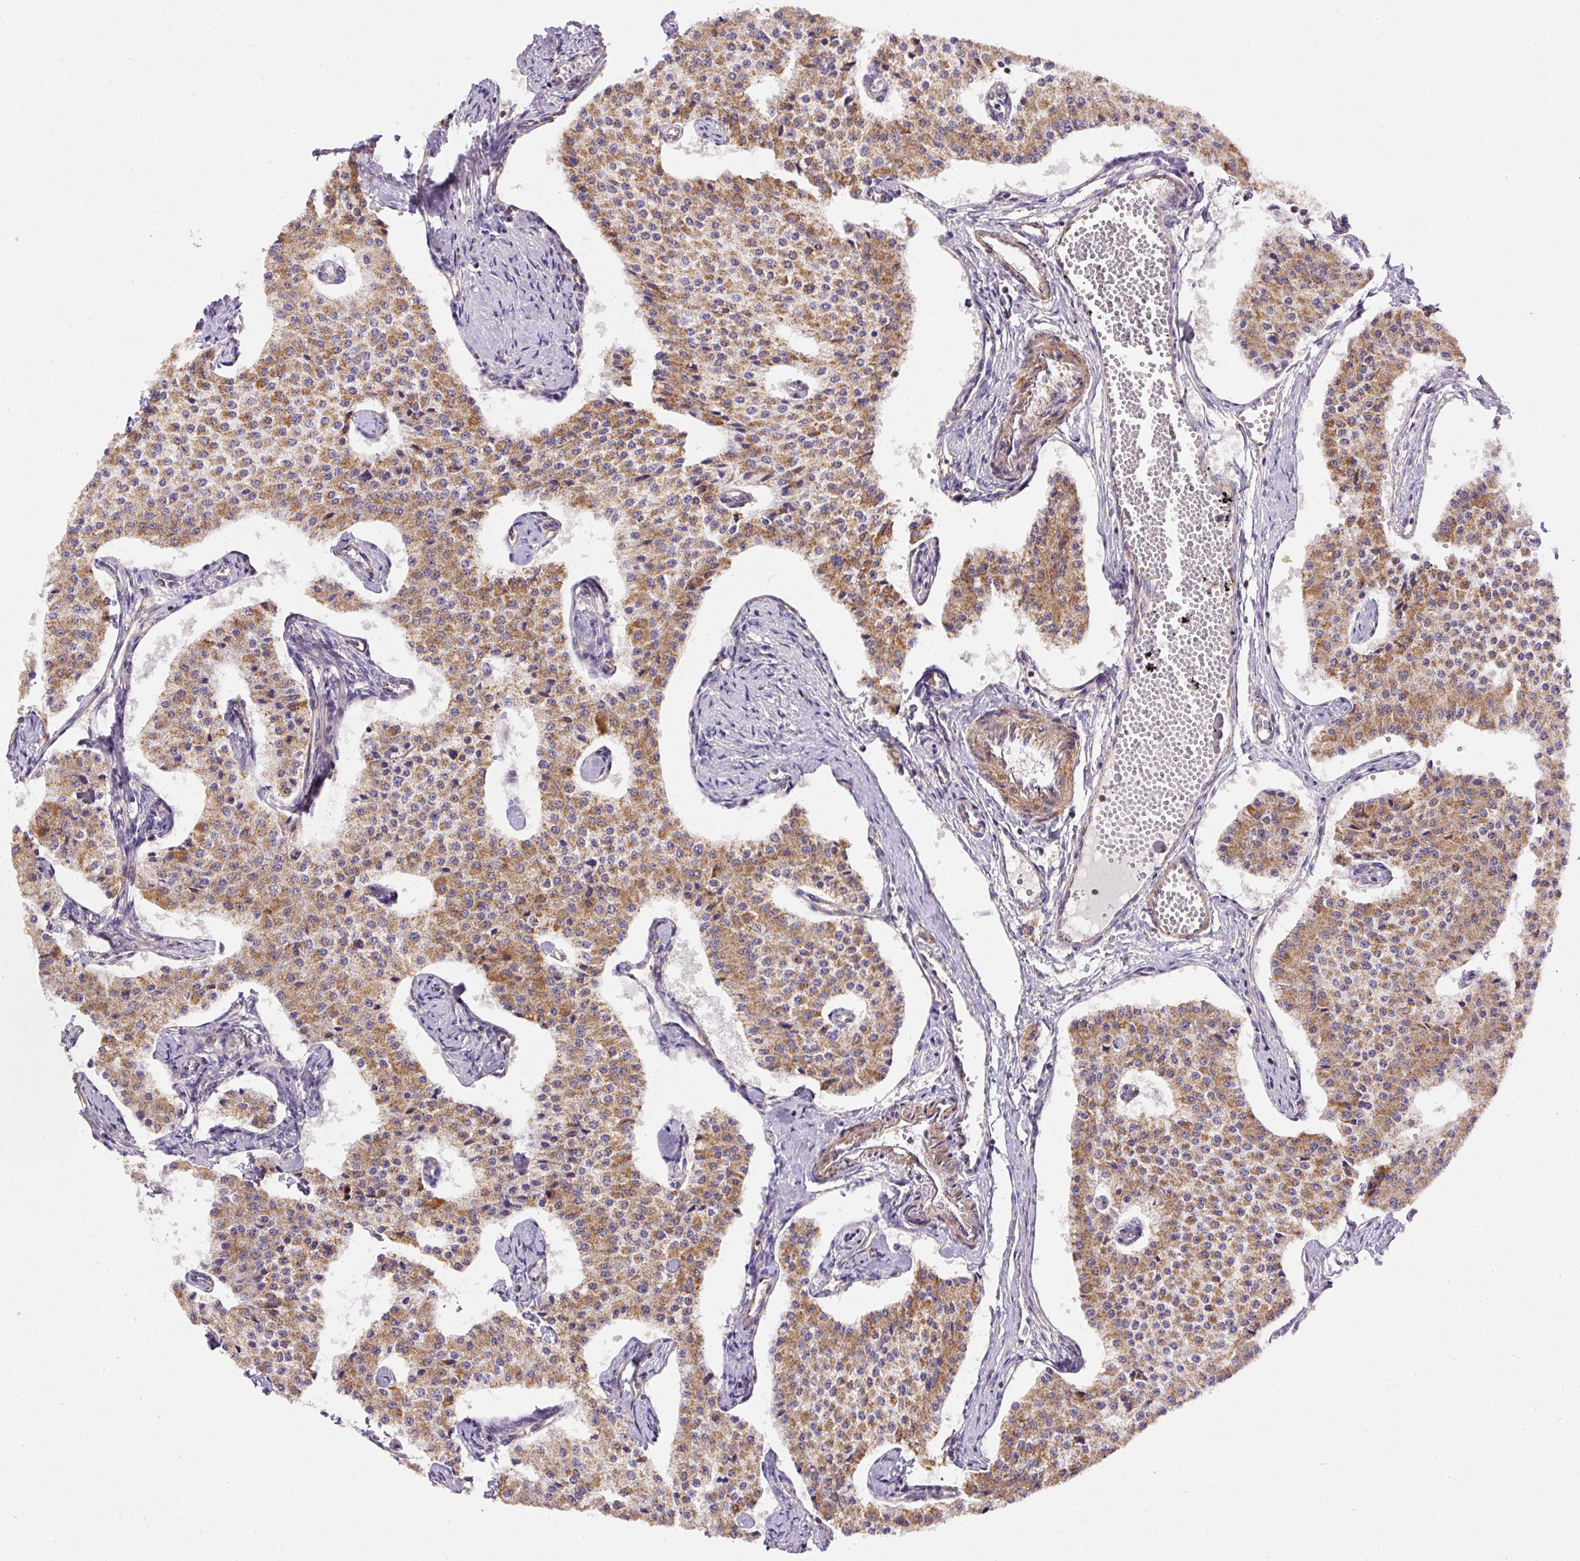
{"staining": {"intensity": "moderate", "quantity": ">75%", "location": "cytoplasmic/membranous"}, "tissue": "carcinoid", "cell_type": "Tumor cells", "image_type": "cancer", "snomed": [{"axis": "morphology", "description": "Carcinoid, malignant, NOS"}, {"axis": "topography", "description": "Colon"}], "caption": "Human carcinoid stained for a protein (brown) reveals moderate cytoplasmic/membranous positive positivity in approximately >75% of tumor cells.", "gene": "NDUFAF2", "patient": {"sex": "female", "age": 52}}